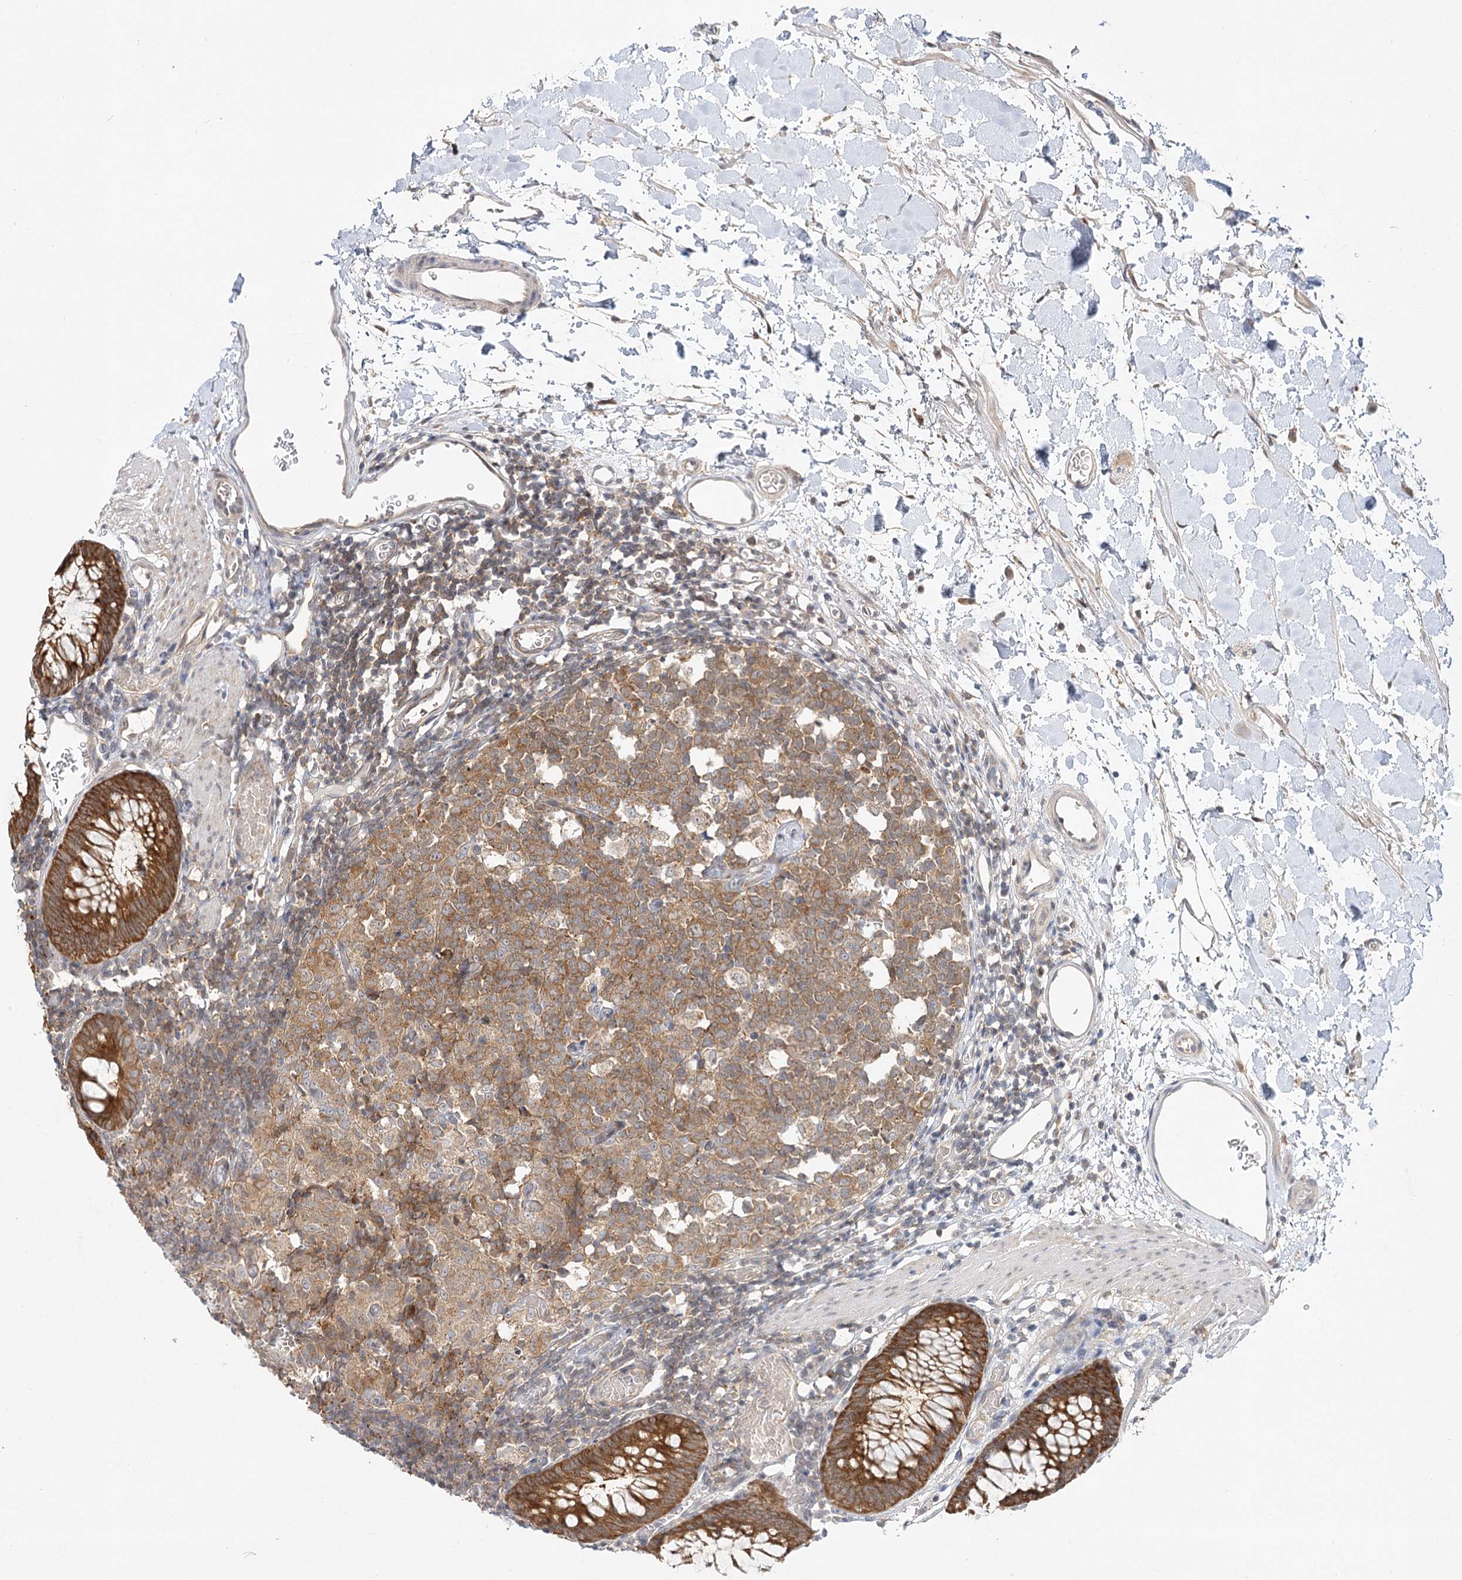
{"staining": {"intensity": "weak", "quantity": "25%-75%", "location": "cytoplasmic/membranous"}, "tissue": "colon", "cell_type": "Endothelial cells", "image_type": "normal", "snomed": [{"axis": "morphology", "description": "Normal tissue, NOS"}, {"axis": "topography", "description": "Colon"}], "caption": "The micrograph displays staining of benign colon, revealing weak cytoplasmic/membranous protein staining (brown color) within endothelial cells.", "gene": "INPP4B", "patient": {"sex": "male", "age": 14}}